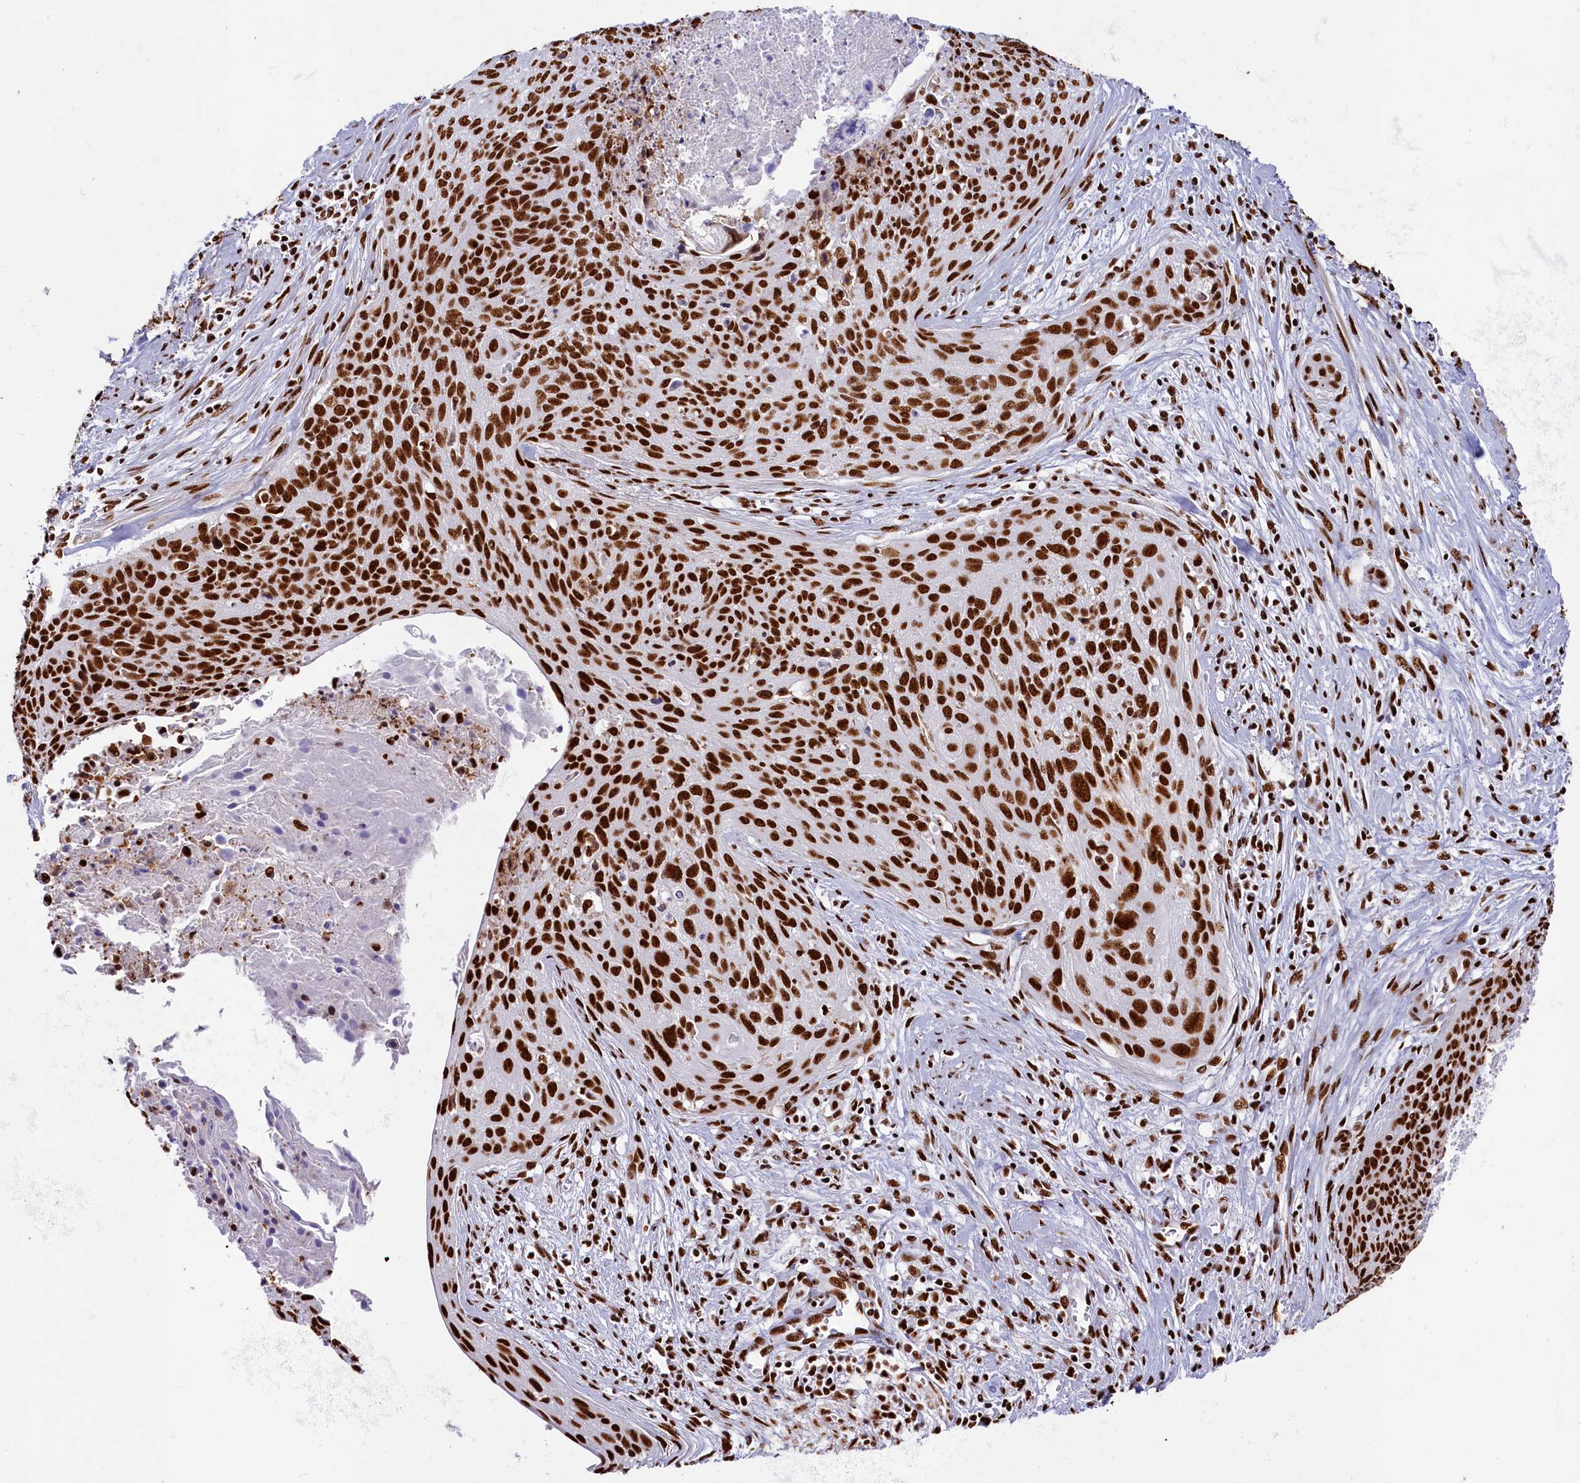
{"staining": {"intensity": "strong", "quantity": ">75%", "location": "nuclear"}, "tissue": "cervical cancer", "cell_type": "Tumor cells", "image_type": "cancer", "snomed": [{"axis": "morphology", "description": "Squamous cell carcinoma, NOS"}, {"axis": "topography", "description": "Cervix"}], "caption": "A micrograph of cervical squamous cell carcinoma stained for a protein displays strong nuclear brown staining in tumor cells.", "gene": "SNRNP70", "patient": {"sex": "female", "age": 55}}